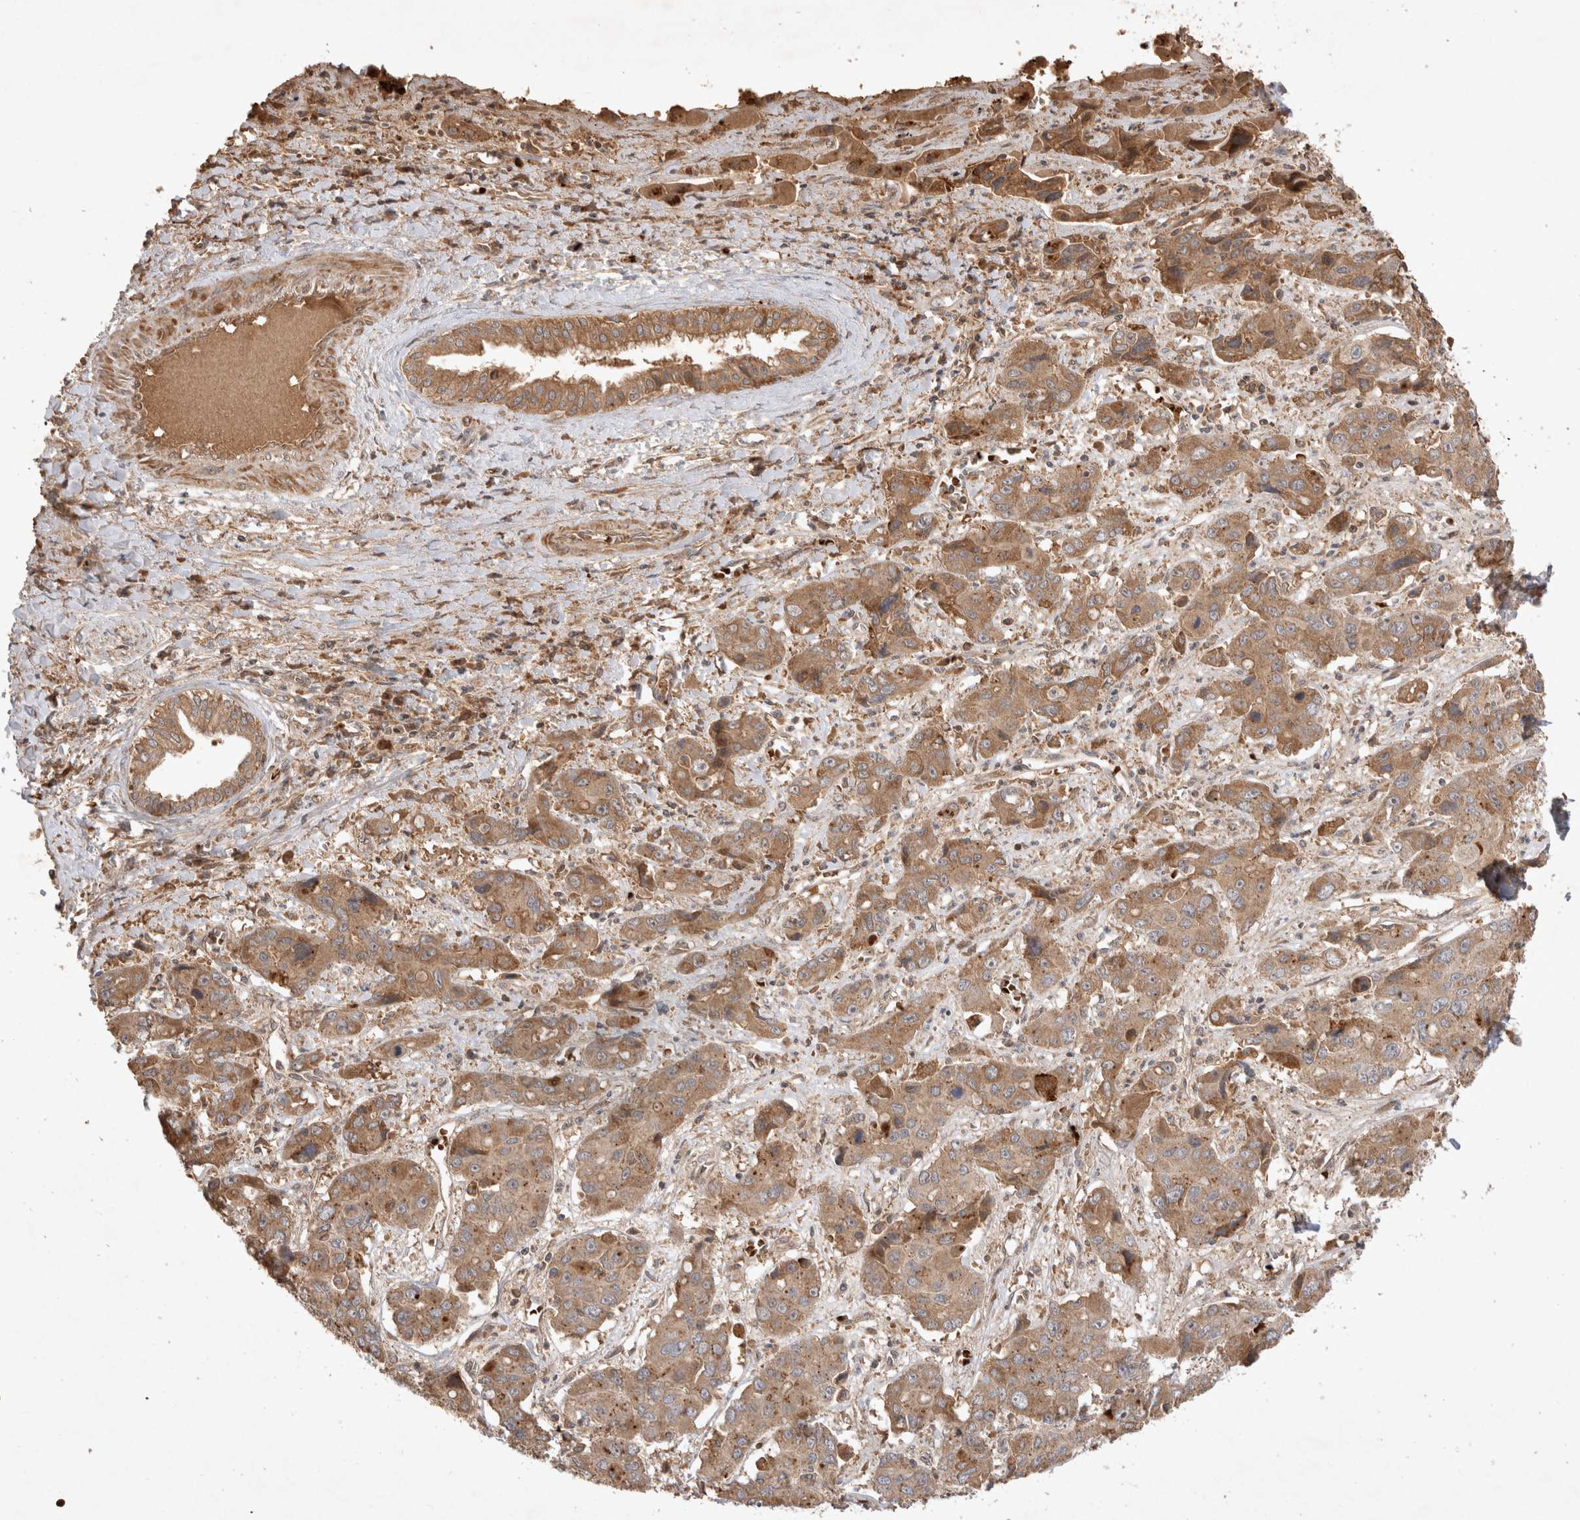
{"staining": {"intensity": "moderate", "quantity": ">75%", "location": "cytoplasmic/membranous"}, "tissue": "liver cancer", "cell_type": "Tumor cells", "image_type": "cancer", "snomed": [{"axis": "morphology", "description": "Cholangiocarcinoma"}, {"axis": "topography", "description": "Liver"}], "caption": "Immunohistochemical staining of human liver cholangiocarcinoma reveals medium levels of moderate cytoplasmic/membranous protein staining in about >75% of tumor cells.", "gene": "FAM221A", "patient": {"sex": "male", "age": 67}}